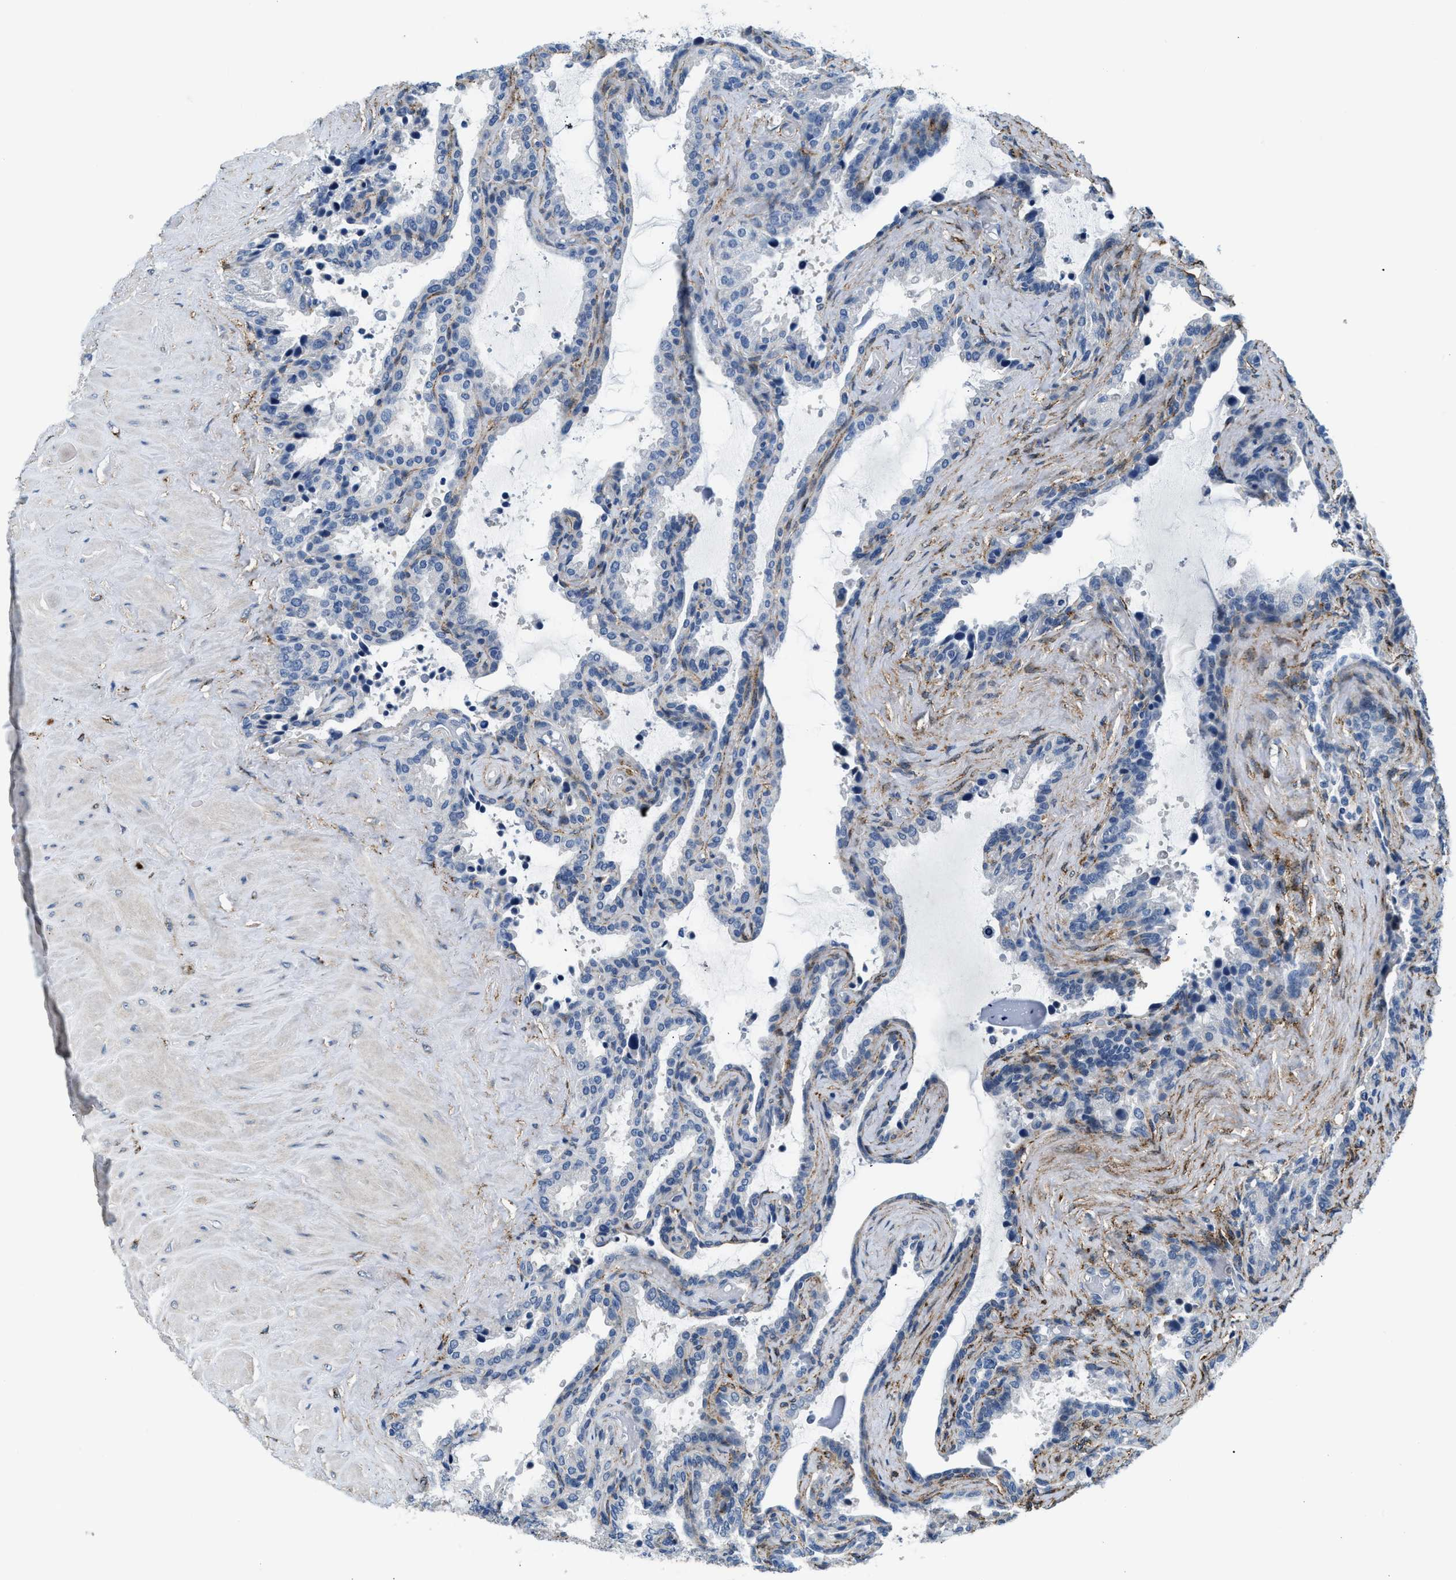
{"staining": {"intensity": "negative", "quantity": "none", "location": "none"}, "tissue": "seminal vesicle", "cell_type": "Glandular cells", "image_type": "normal", "snomed": [{"axis": "morphology", "description": "Normal tissue, NOS"}, {"axis": "topography", "description": "Seminal veicle"}], "caption": "Protein analysis of unremarkable seminal vesicle exhibits no significant expression in glandular cells. (DAB immunohistochemistry (IHC) visualized using brightfield microscopy, high magnification).", "gene": "LRP1", "patient": {"sex": "male", "age": 46}}